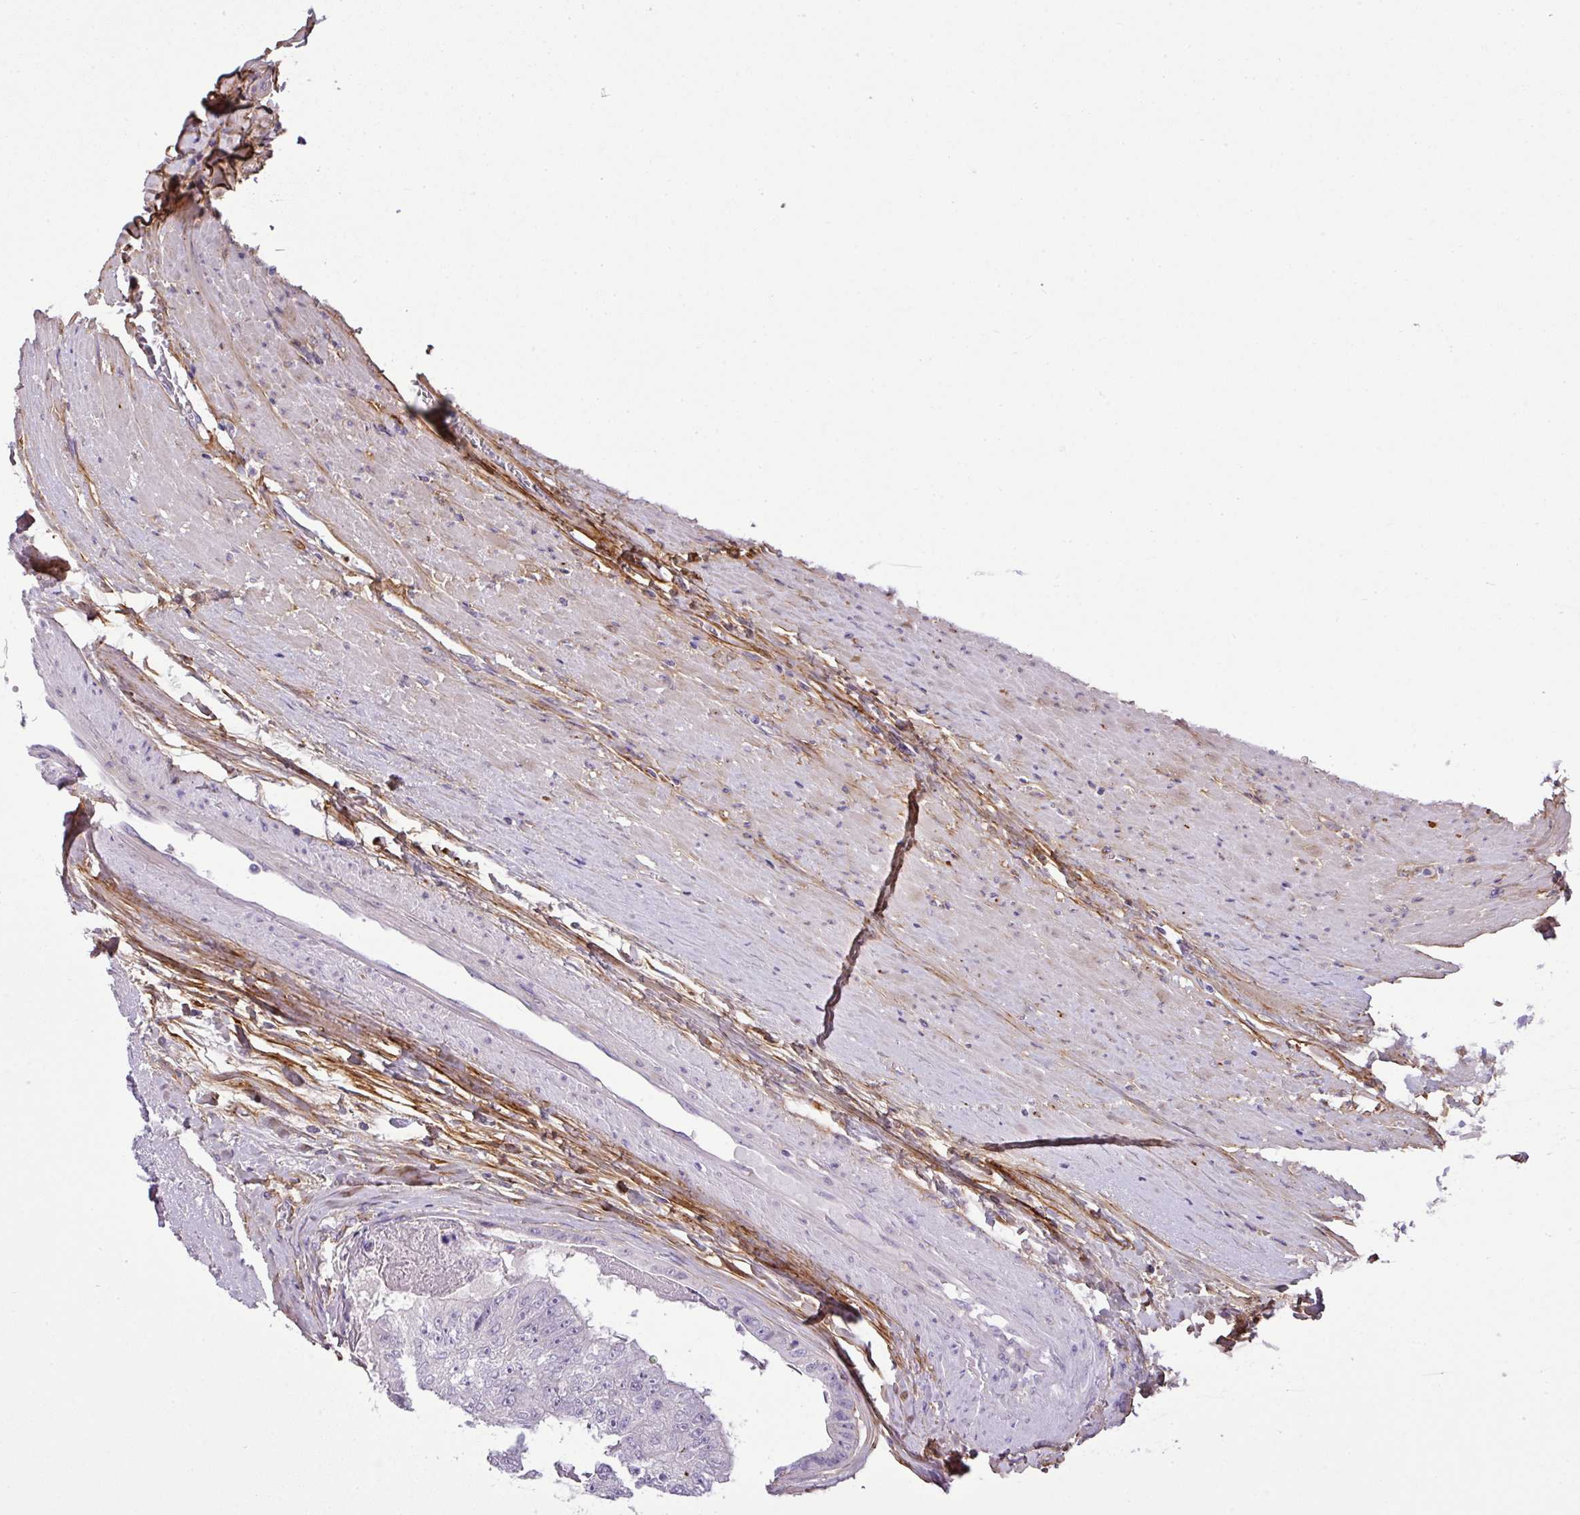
{"staining": {"intensity": "negative", "quantity": "none", "location": "none"}, "tissue": "colorectal cancer", "cell_type": "Tumor cells", "image_type": "cancer", "snomed": [{"axis": "morphology", "description": "Adenocarcinoma, NOS"}, {"axis": "topography", "description": "Colon"}], "caption": "A histopathology image of human colorectal cancer (adenocarcinoma) is negative for staining in tumor cells.", "gene": "PARD6G", "patient": {"sex": "female", "age": 67}}